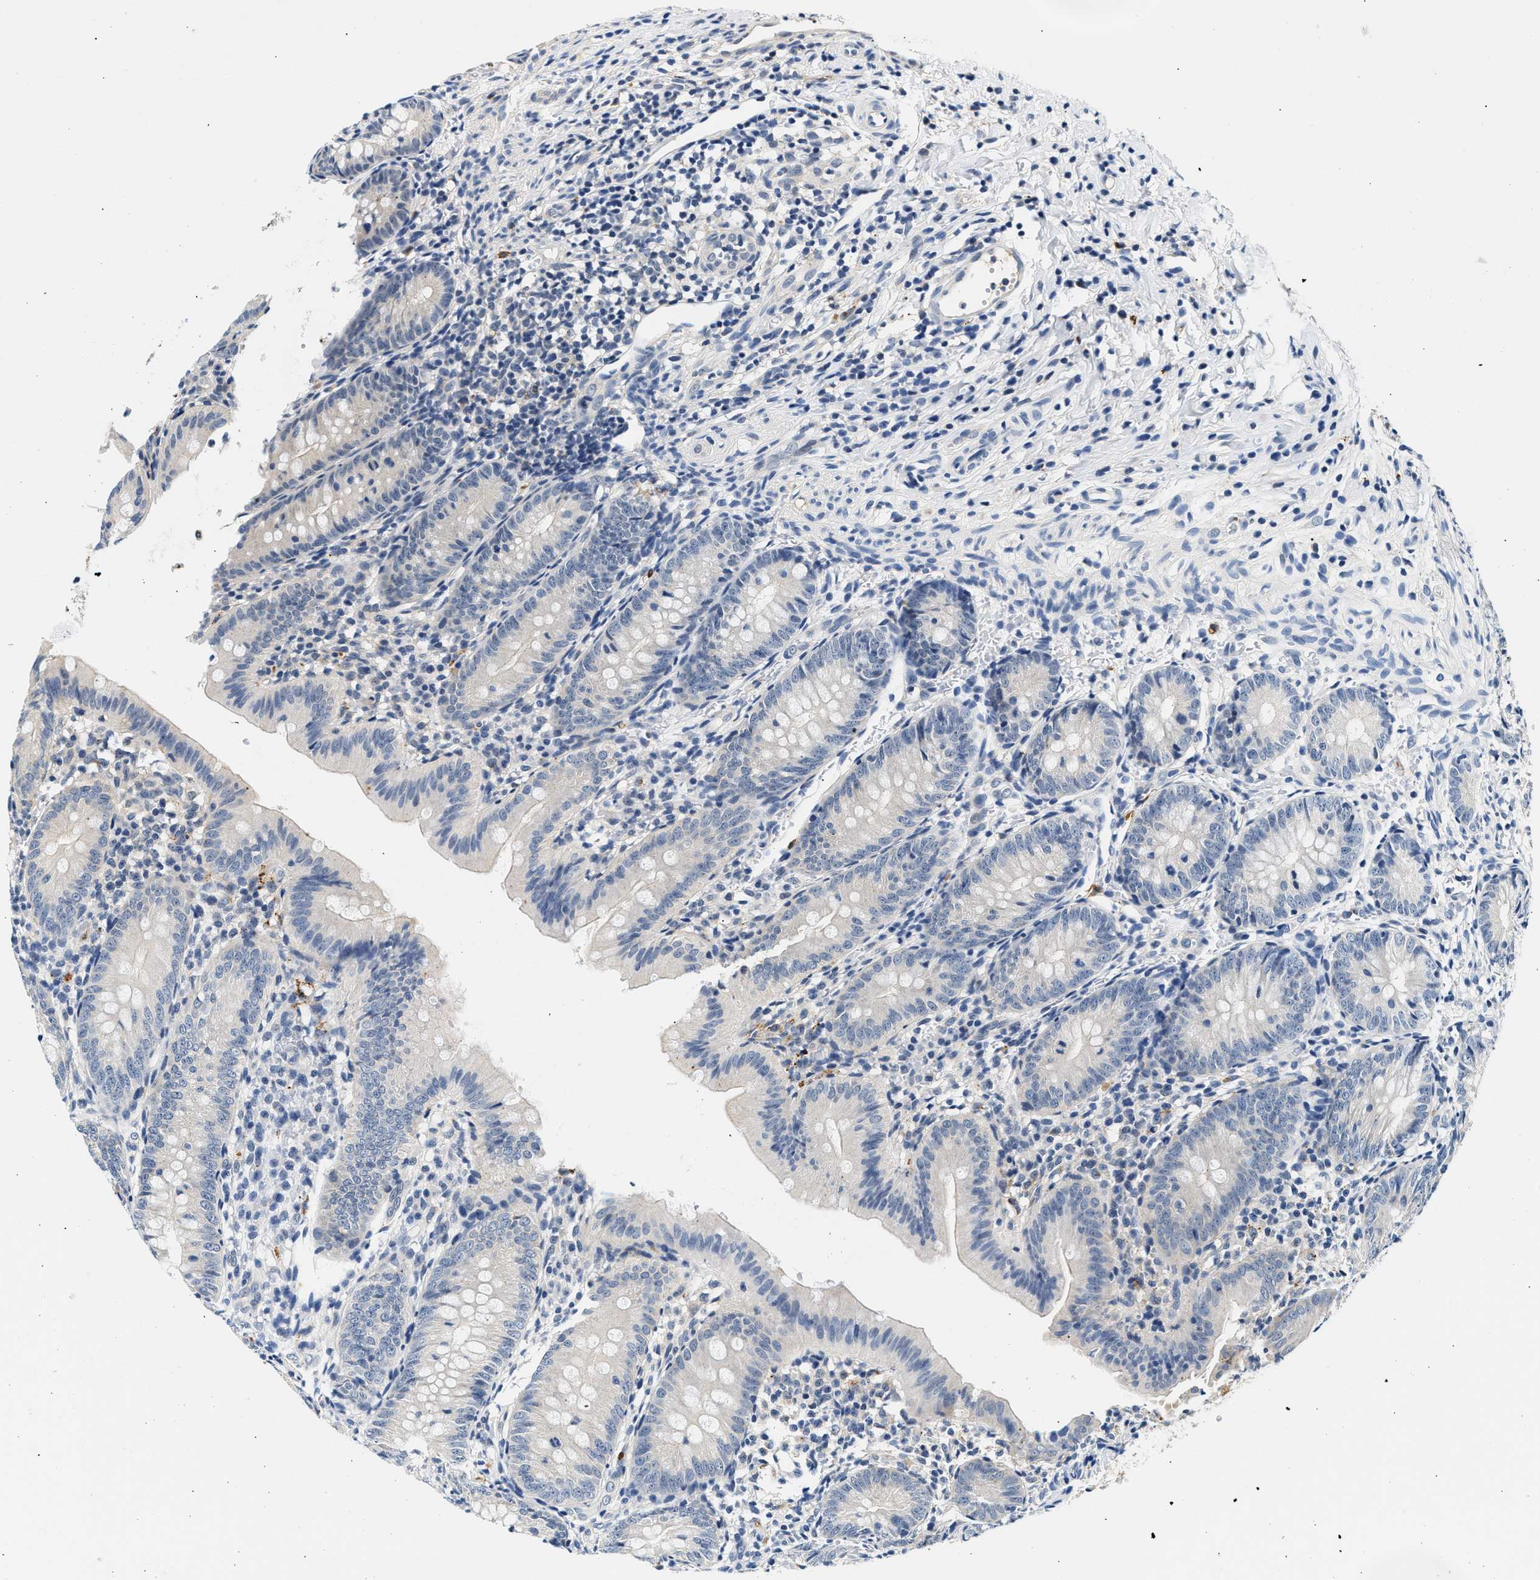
{"staining": {"intensity": "negative", "quantity": "none", "location": "none"}, "tissue": "appendix", "cell_type": "Glandular cells", "image_type": "normal", "snomed": [{"axis": "morphology", "description": "Normal tissue, NOS"}, {"axis": "topography", "description": "Appendix"}], "caption": "Photomicrograph shows no significant protein positivity in glandular cells of benign appendix. The staining was performed using DAB (3,3'-diaminobenzidine) to visualize the protein expression in brown, while the nuclei were stained in blue with hematoxylin (Magnification: 20x).", "gene": "MED22", "patient": {"sex": "male", "age": 1}}